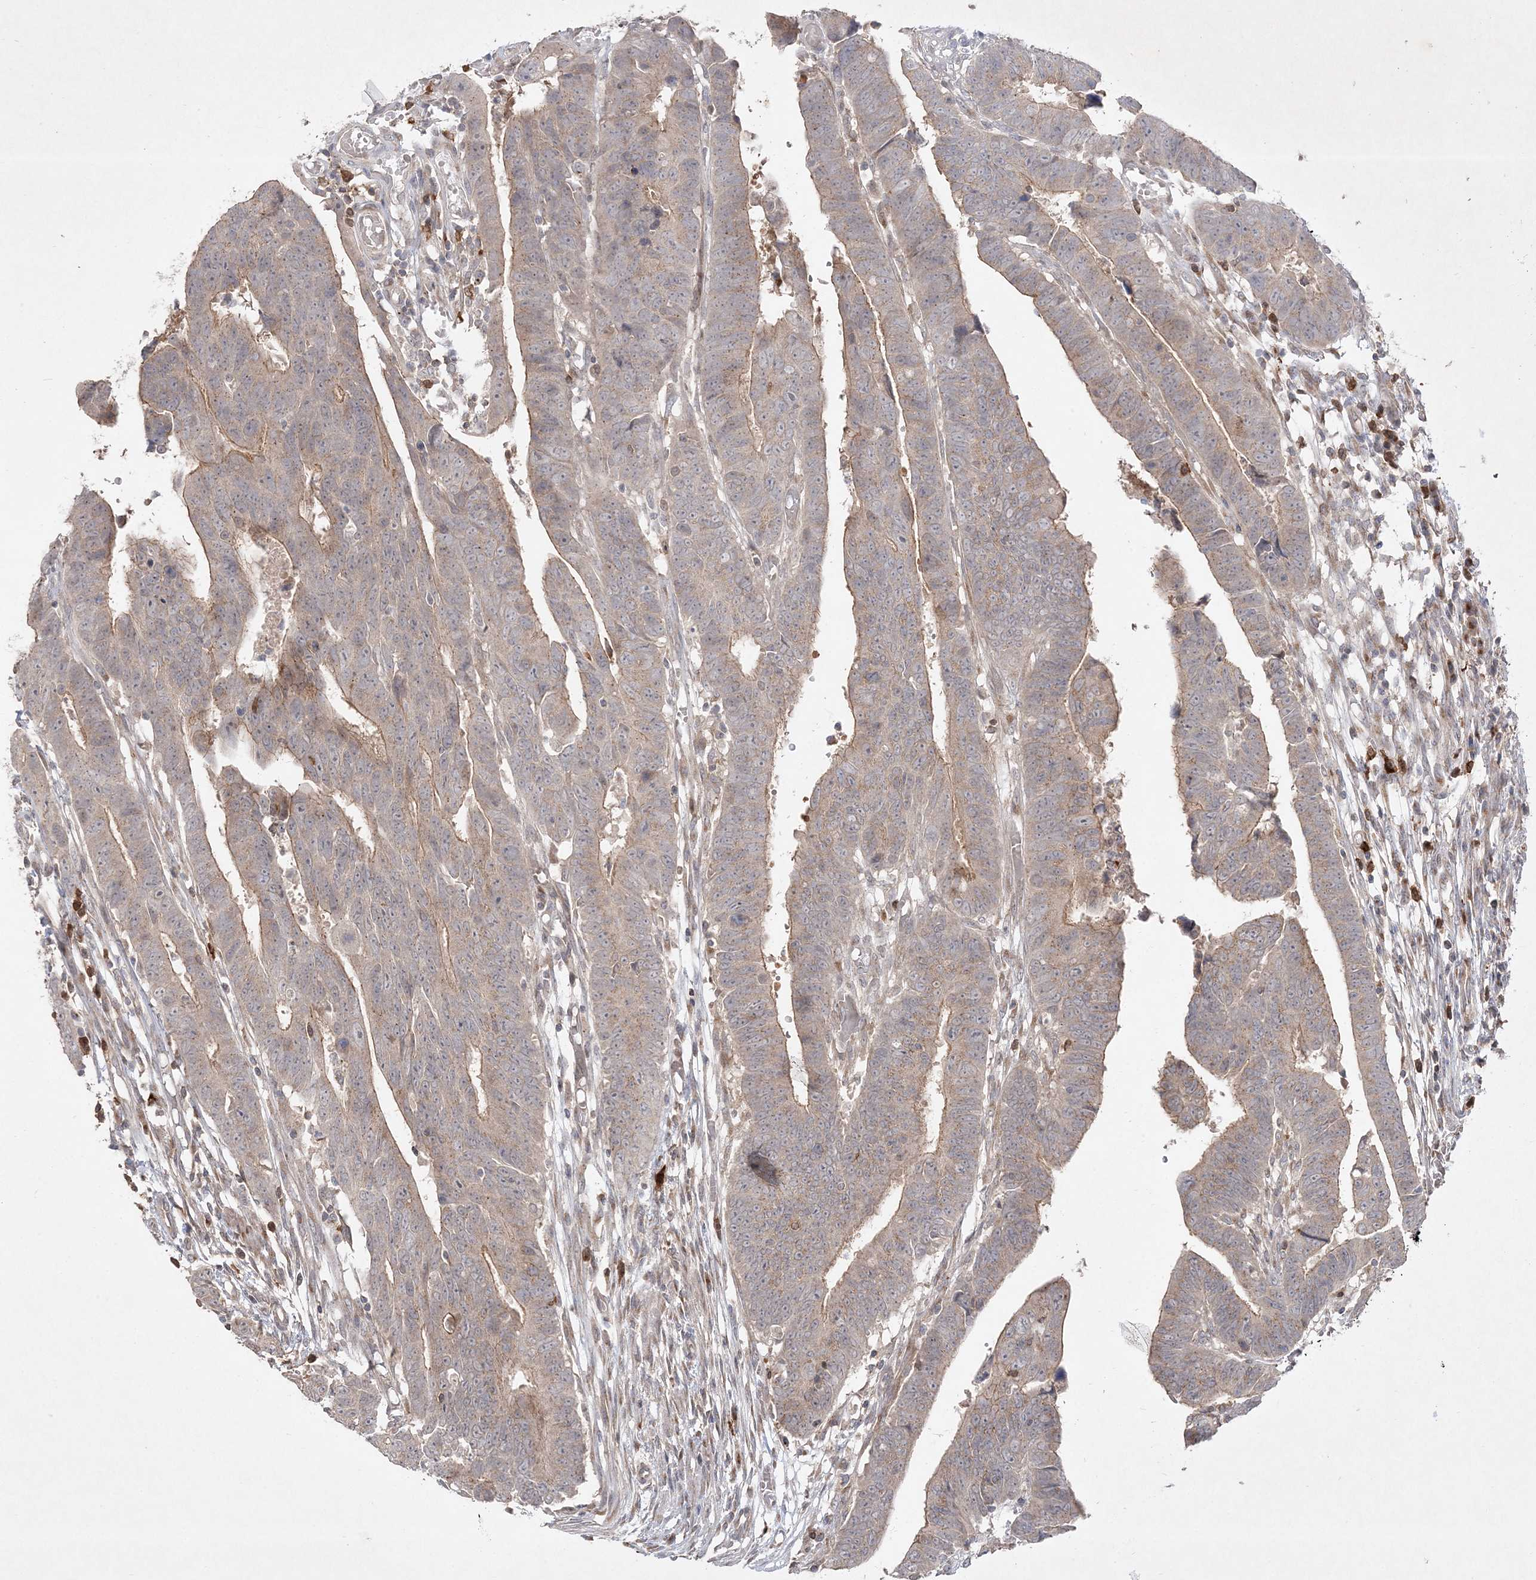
{"staining": {"intensity": "weak", "quantity": ">75%", "location": "cytoplasmic/membranous"}, "tissue": "colorectal cancer", "cell_type": "Tumor cells", "image_type": "cancer", "snomed": [{"axis": "morphology", "description": "Adenocarcinoma, NOS"}, {"axis": "topography", "description": "Rectum"}], "caption": "Colorectal adenocarcinoma stained for a protein (brown) reveals weak cytoplasmic/membranous positive expression in approximately >75% of tumor cells.", "gene": "CLNK", "patient": {"sex": "female", "age": 65}}